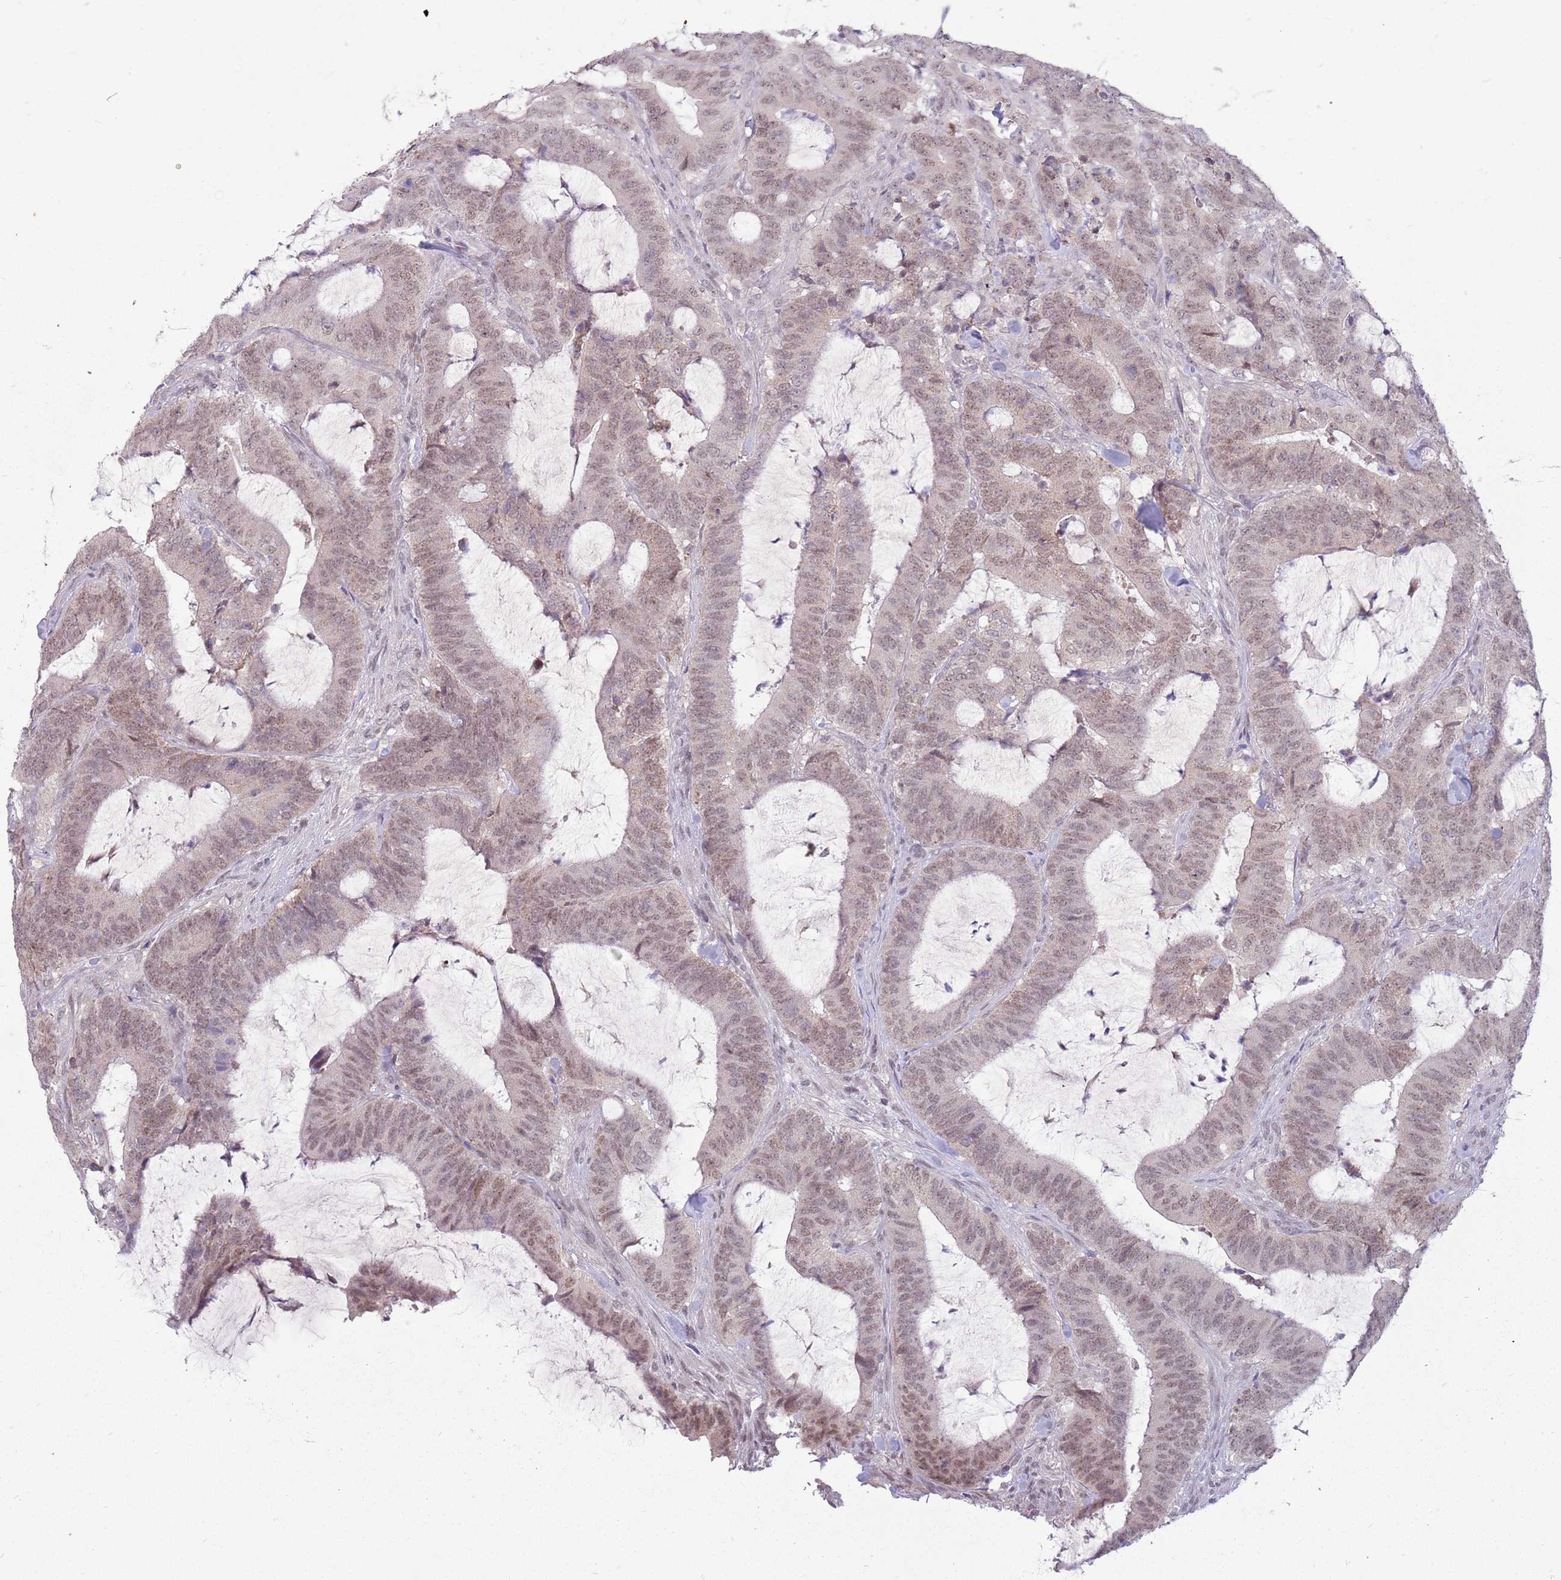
{"staining": {"intensity": "moderate", "quantity": "<25%", "location": "cytoplasmic/membranous,nuclear"}, "tissue": "colorectal cancer", "cell_type": "Tumor cells", "image_type": "cancer", "snomed": [{"axis": "morphology", "description": "Adenocarcinoma, NOS"}, {"axis": "topography", "description": "Colon"}], "caption": "A histopathology image of human colorectal cancer stained for a protein shows moderate cytoplasmic/membranous and nuclear brown staining in tumor cells. Using DAB (3,3'-diaminobenzidine) (brown) and hematoxylin (blue) stains, captured at high magnification using brightfield microscopy.", "gene": "ZNF574", "patient": {"sex": "female", "age": 43}}